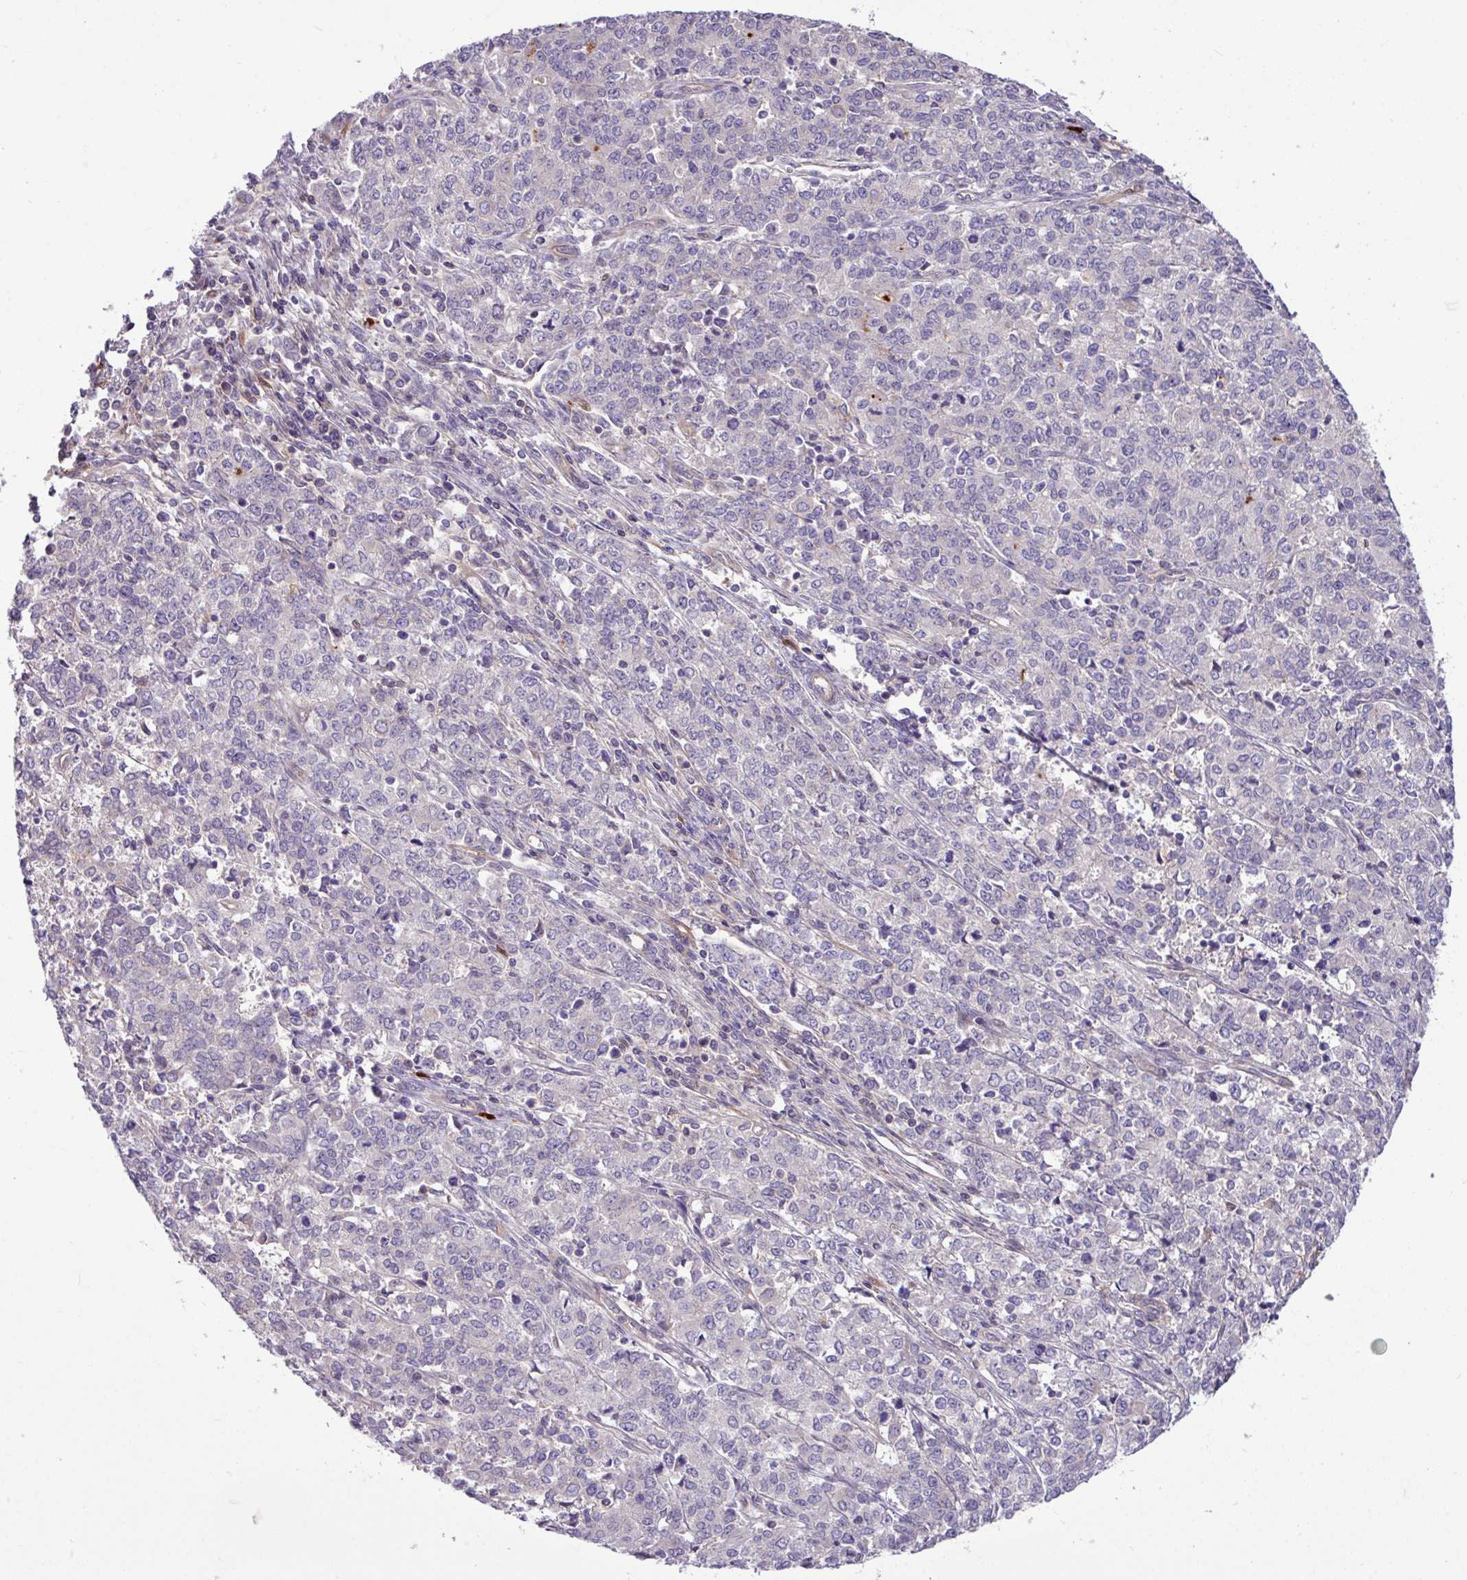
{"staining": {"intensity": "negative", "quantity": "none", "location": "none"}, "tissue": "endometrial cancer", "cell_type": "Tumor cells", "image_type": "cancer", "snomed": [{"axis": "morphology", "description": "Adenocarcinoma, NOS"}, {"axis": "topography", "description": "Endometrium"}], "caption": "Tumor cells show no significant protein staining in endometrial cancer.", "gene": "B4GALNT4", "patient": {"sex": "female", "age": 50}}